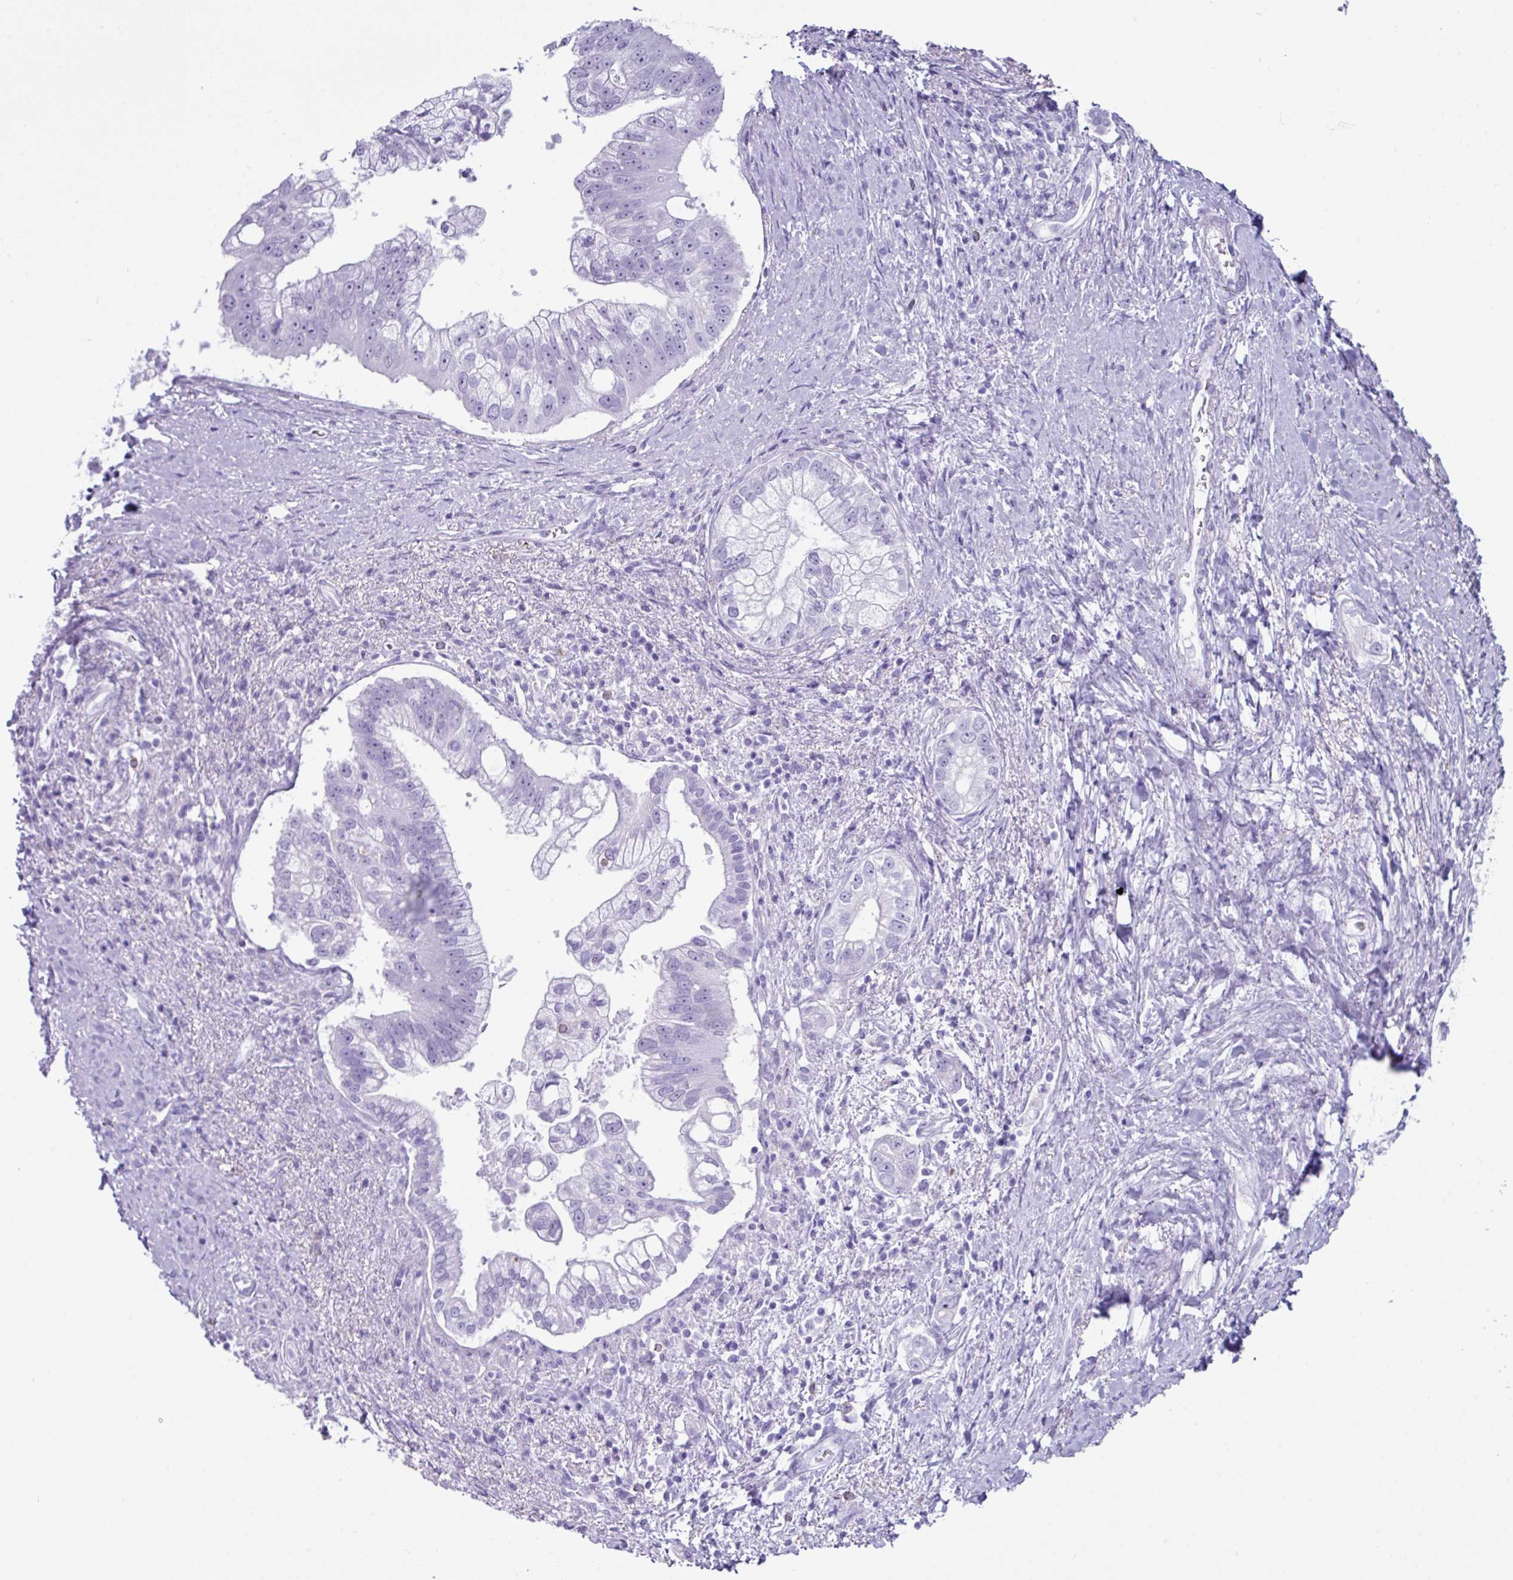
{"staining": {"intensity": "negative", "quantity": "none", "location": "none"}, "tissue": "pancreatic cancer", "cell_type": "Tumor cells", "image_type": "cancer", "snomed": [{"axis": "morphology", "description": "Adenocarcinoma, NOS"}, {"axis": "topography", "description": "Pancreas"}], "caption": "An immunohistochemistry histopathology image of adenocarcinoma (pancreatic) is shown. There is no staining in tumor cells of adenocarcinoma (pancreatic).", "gene": "ZNF524", "patient": {"sex": "male", "age": 70}}